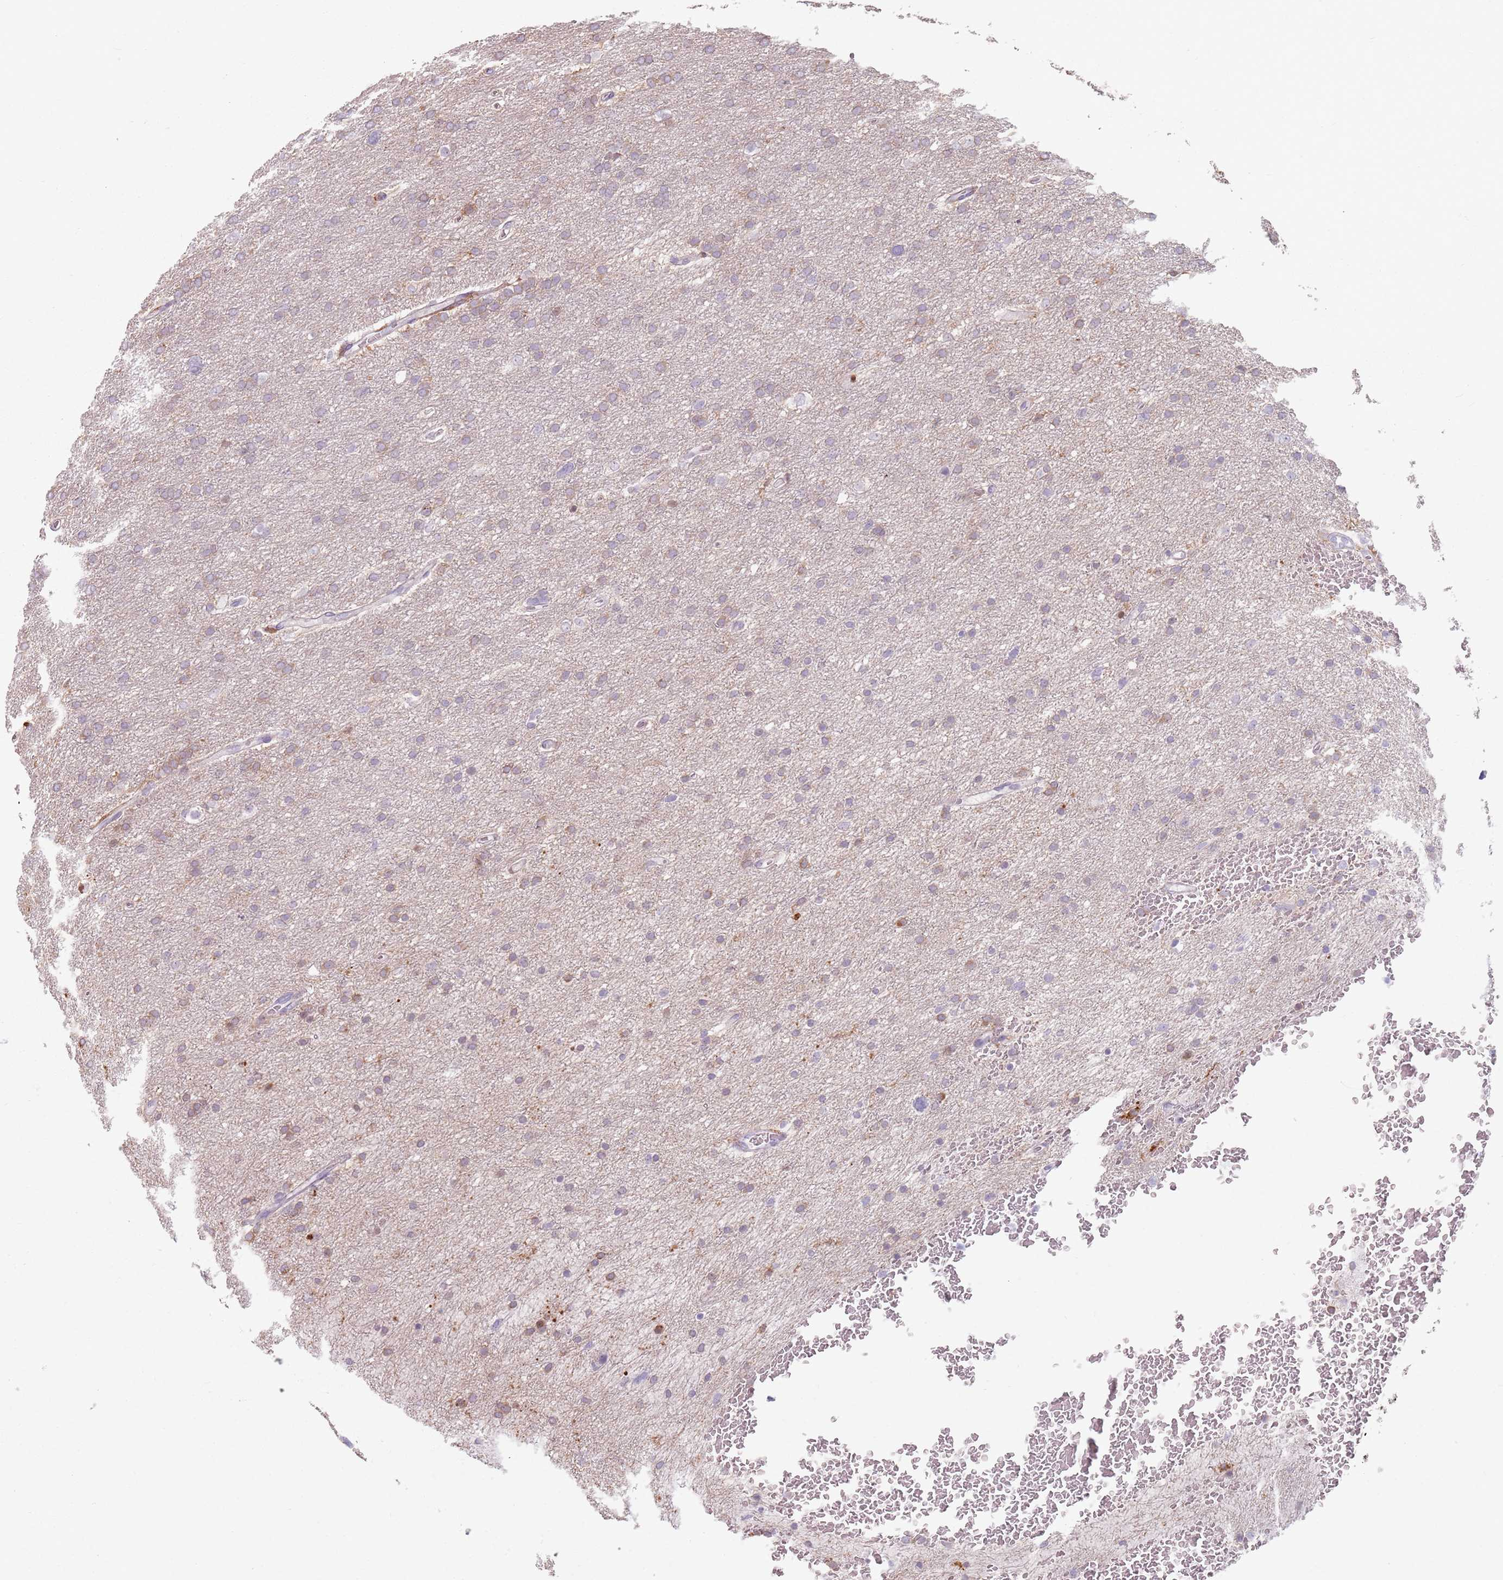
{"staining": {"intensity": "weak", "quantity": "25%-75%", "location": "cytoplasmic/membranous"}, "tissue": "glioma", "cell_type": "Tumor cells", "image_type": "cancer", "snomed": [{"axis": "morphology", "description": "Glioma, malignant, High grade"}, {"axis": "topography", "description": "Cerebral cortex"}], "caption": "Immunohistochemistry histopathology image of neoplastic tissue: glioma stained using immunohistochemistry (IHC) reveals low levels of weak protein expression localized specifically in the cytoplasmic/membranous of tumor cells, appearing as a cytoplasmic/membranous brown color.", "gene": "GDPGP1", "patient": {"sex": "female", "age": 36}}